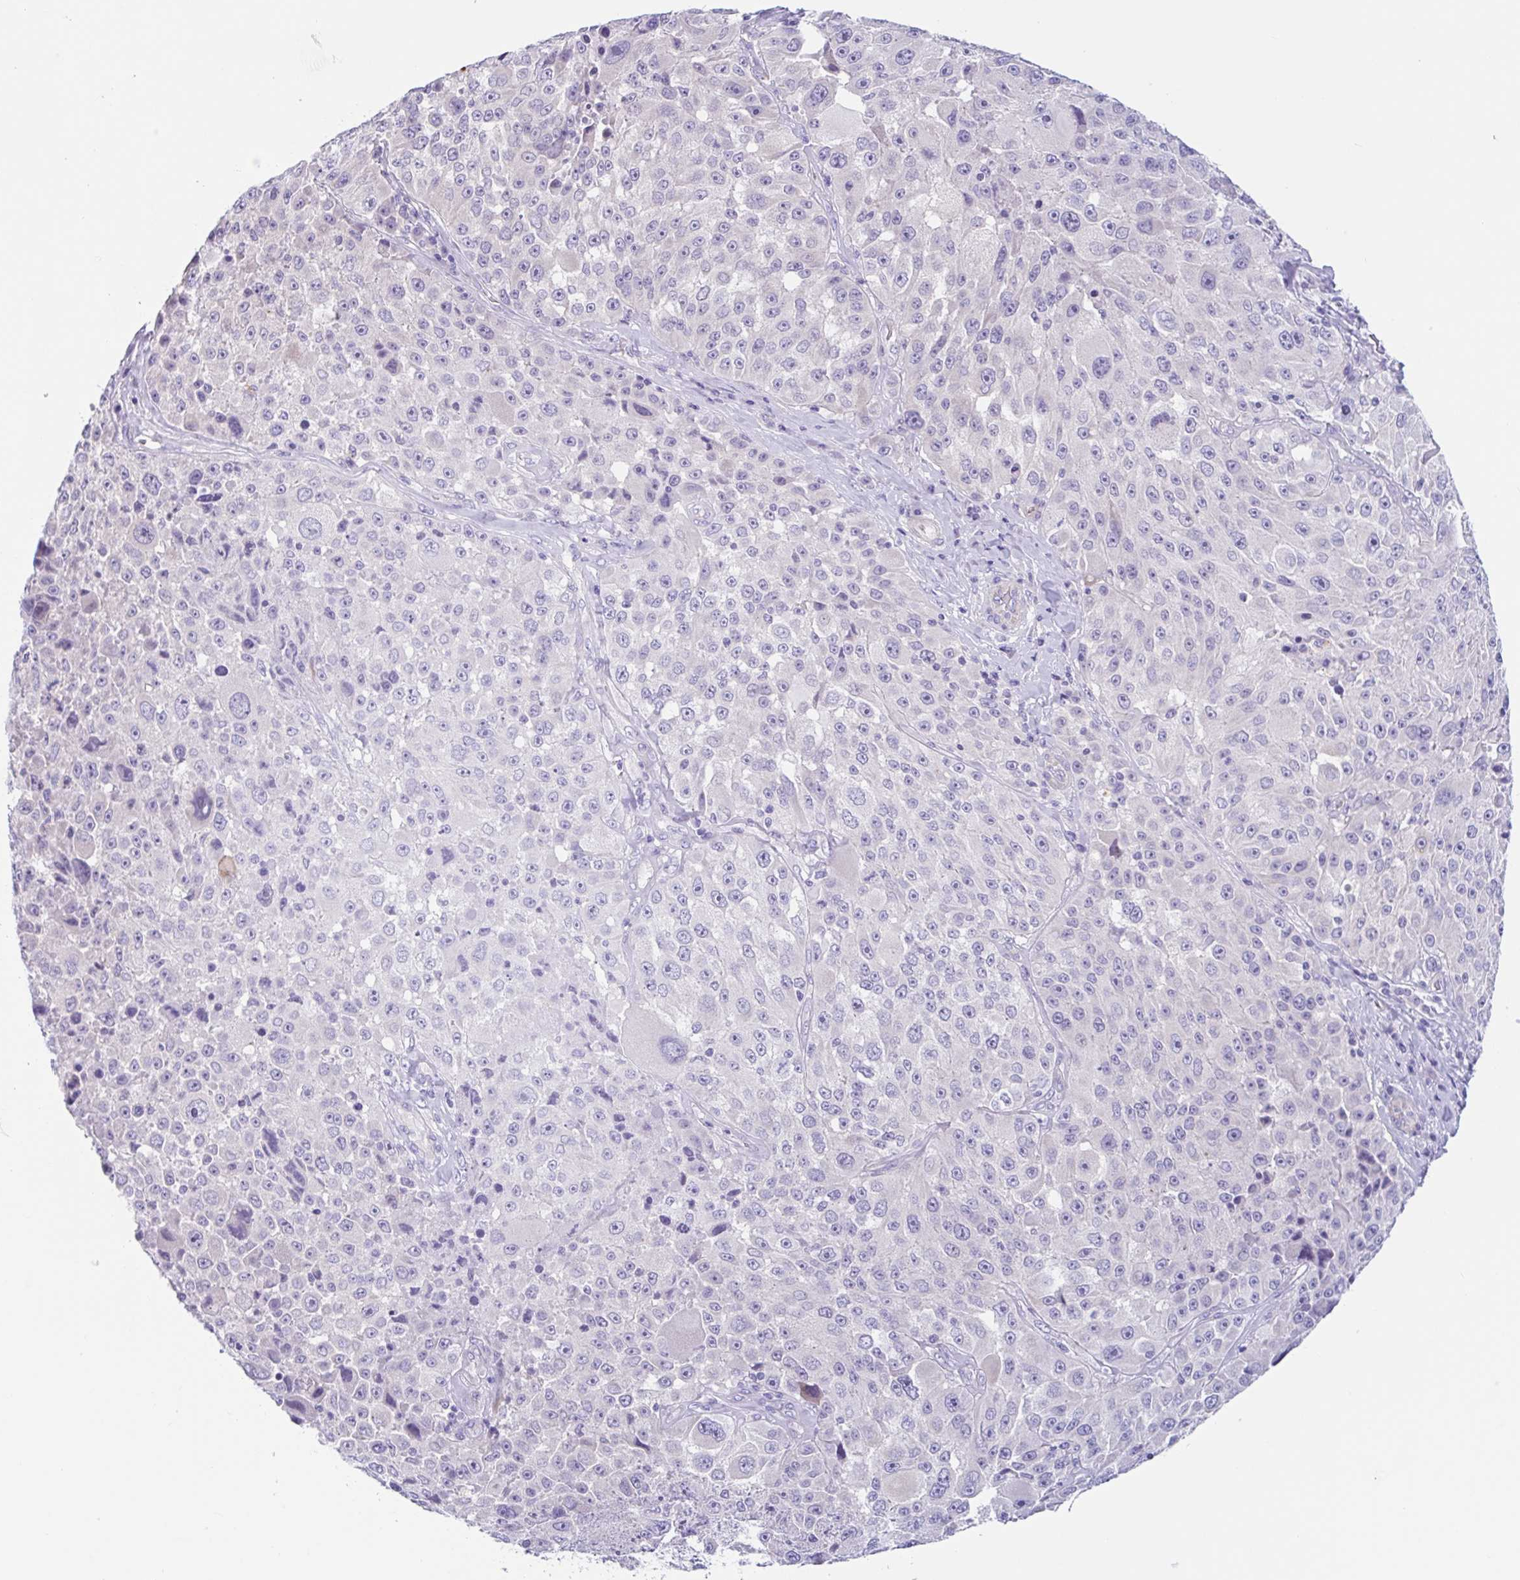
{"staining": {"intensity": "negative", "quantity": "none", "location": "none"}, "tissue": "melanoma", "cell_type": "Tumor cells", "image_type": "cancer", "snomed": [{"axis": "morphology", "description": "Malignant melanoma, Metastatic site"}, {"axis": "topography", "description": "Lymph node"}], "caption": "Immunohistochemistry of melanoma shows no positivity in tumor cells.", "gene": "OR6N2", "patient": {"sex": "male", "age": 62}}